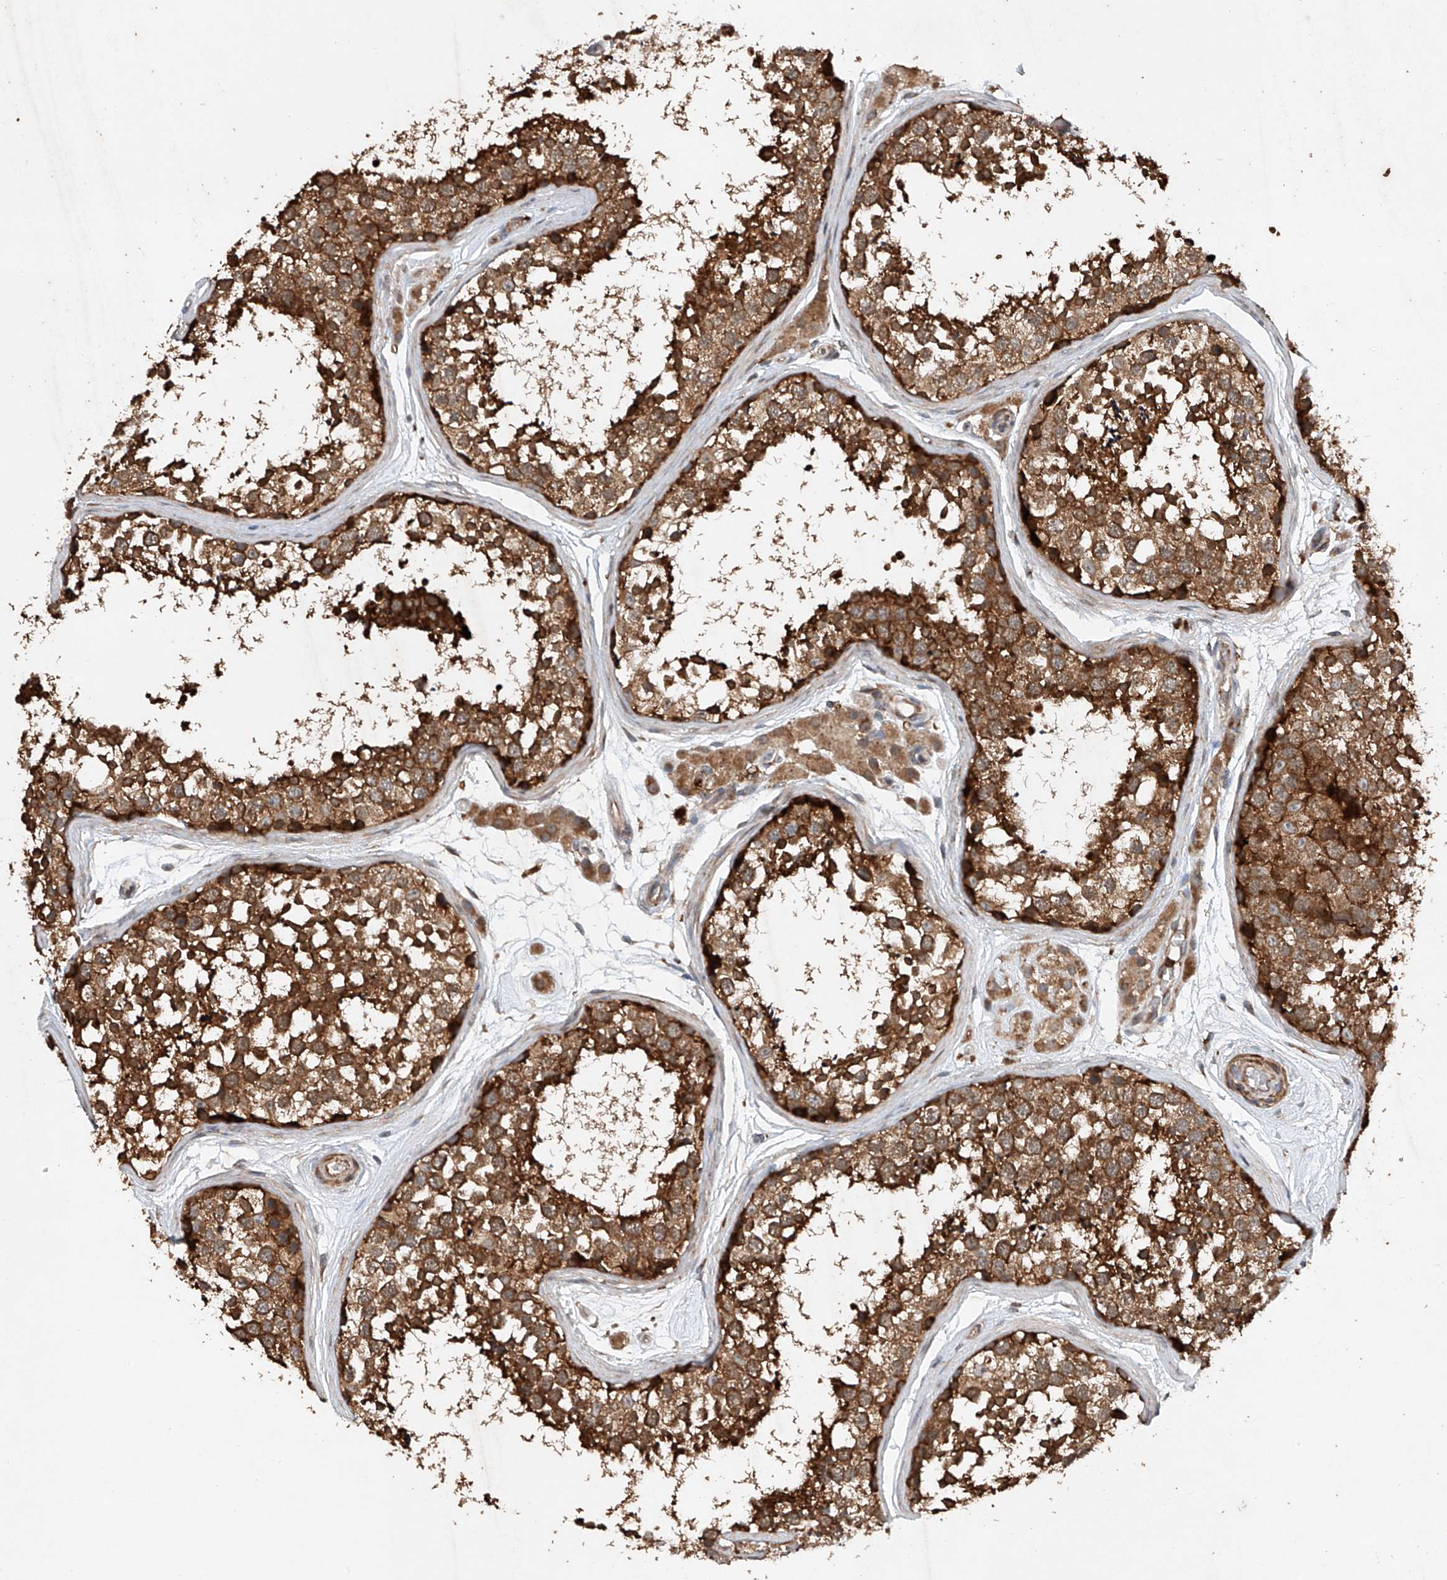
{"staining": {"intensity": "strong", "quantity": ">75%", "location": "cytoplasmic/membranous"}, "tissue": "testis", "cell_type": "Cells in seminiferous ducts", "image_type": "normal", "snomed": [{"axis": "morphology", "description": "Normal tissue, NOS"}, {"axis": "topography", "description": "Testis"}], "caption": "Human testis stained with a brown dye demonstrates strong cytoplasmic/membranous positive positivity in about >75% of cells in seminiferous ducts.", "gene": "CEP85L", "patient": {"sex": "male", "age": 56}}